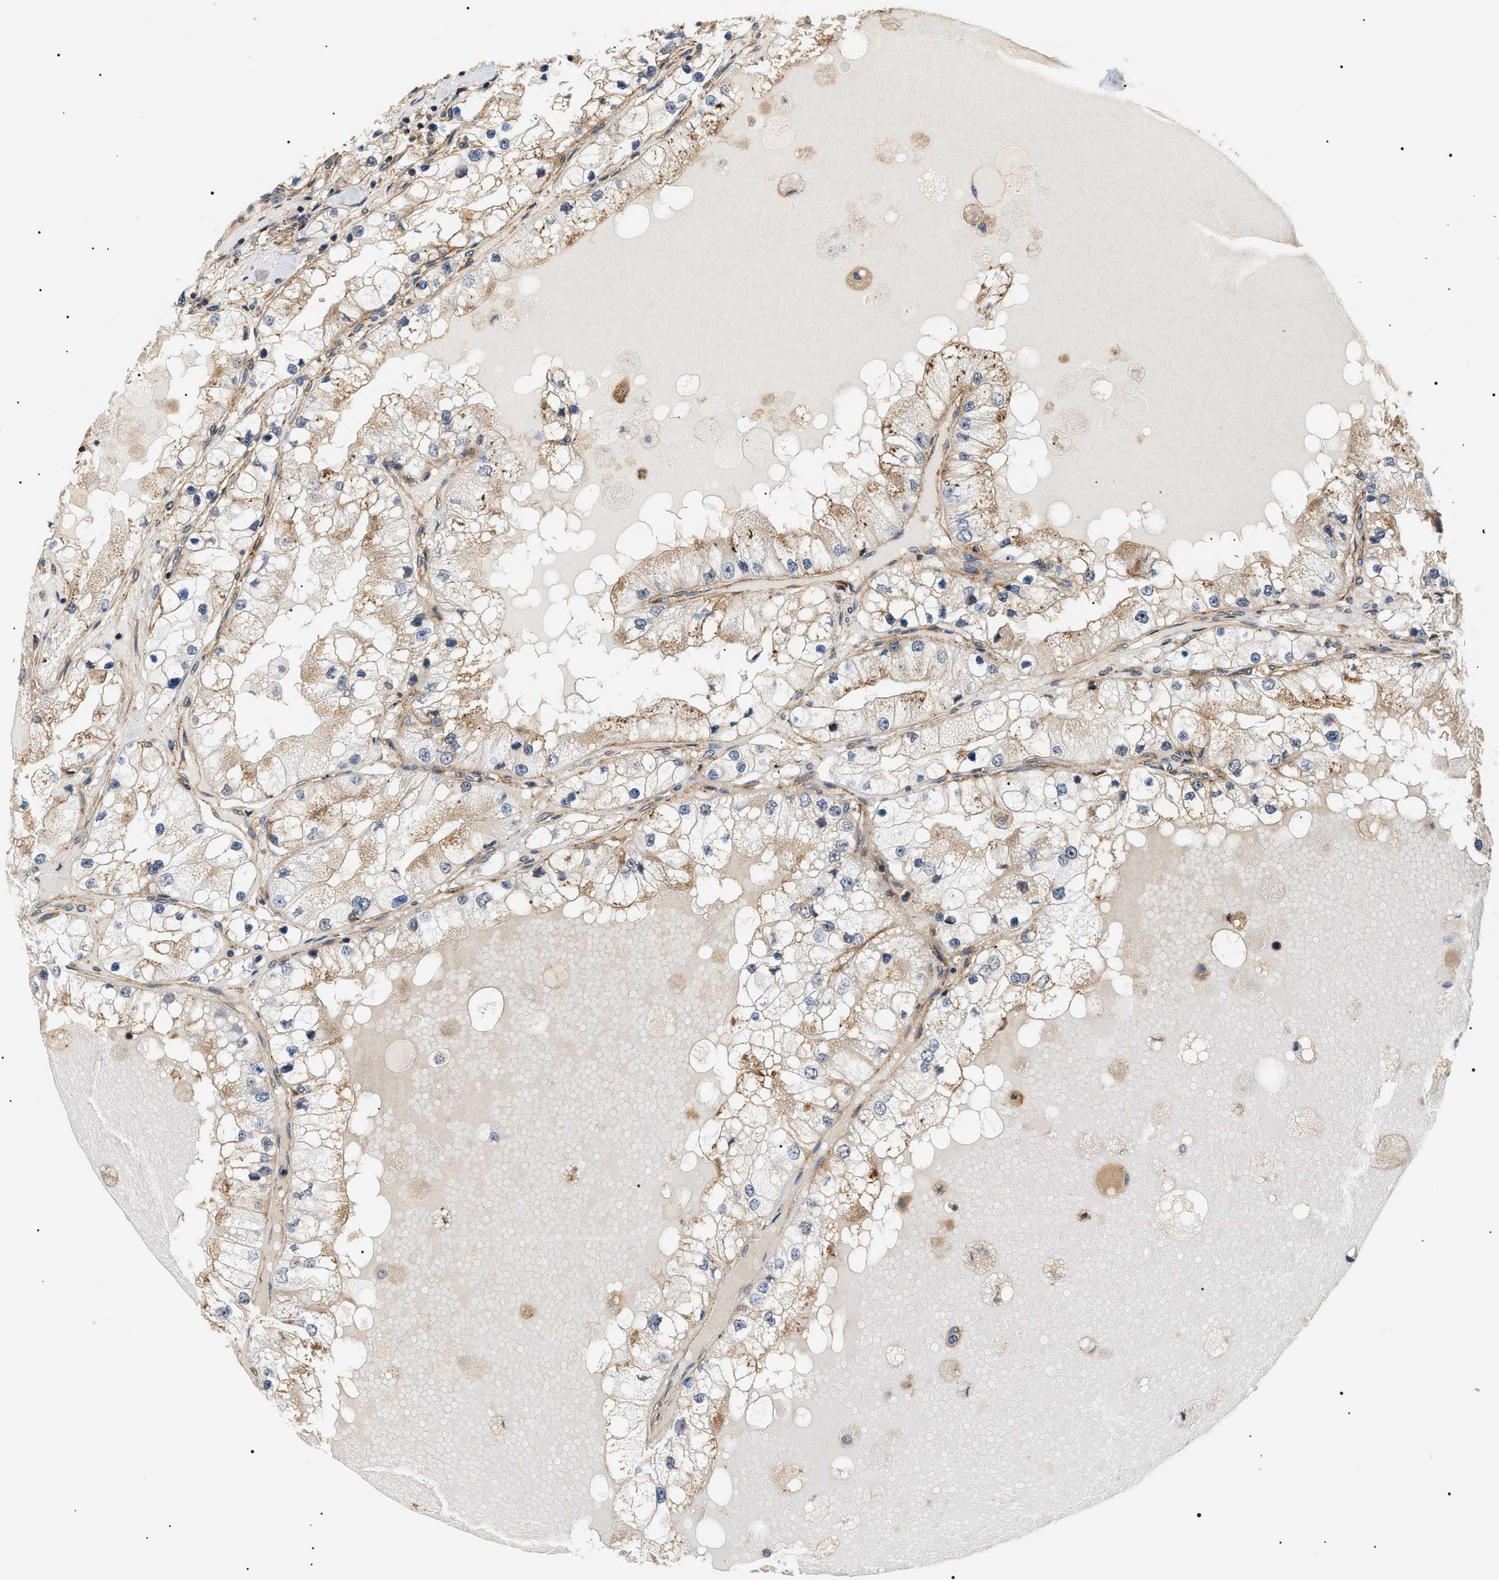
{"staining": {"intensity": "weak", "quantity": ">75%", "location": "cytoplasmic/membranous"}, "tissue": "renal cancer", "cell_type": "Tumor cells", "image_type": "cancer", "snomed": [{"axis": "morphology", "description": "Adenocarcinoma, NOS"}, {"axis": "topography", "description": "Kidney"}], "caption": "Protein expression by immunohistochemistry reveals weak cytoplasmic/membranous staining in about >75% of tumor cells in adenocarcinoma (renal). The protein of interest is shown in brown color, while the nuclei are stained blue.", "gene": "SH3GLB2", "patient": {"sex": "male", "age": 68}}